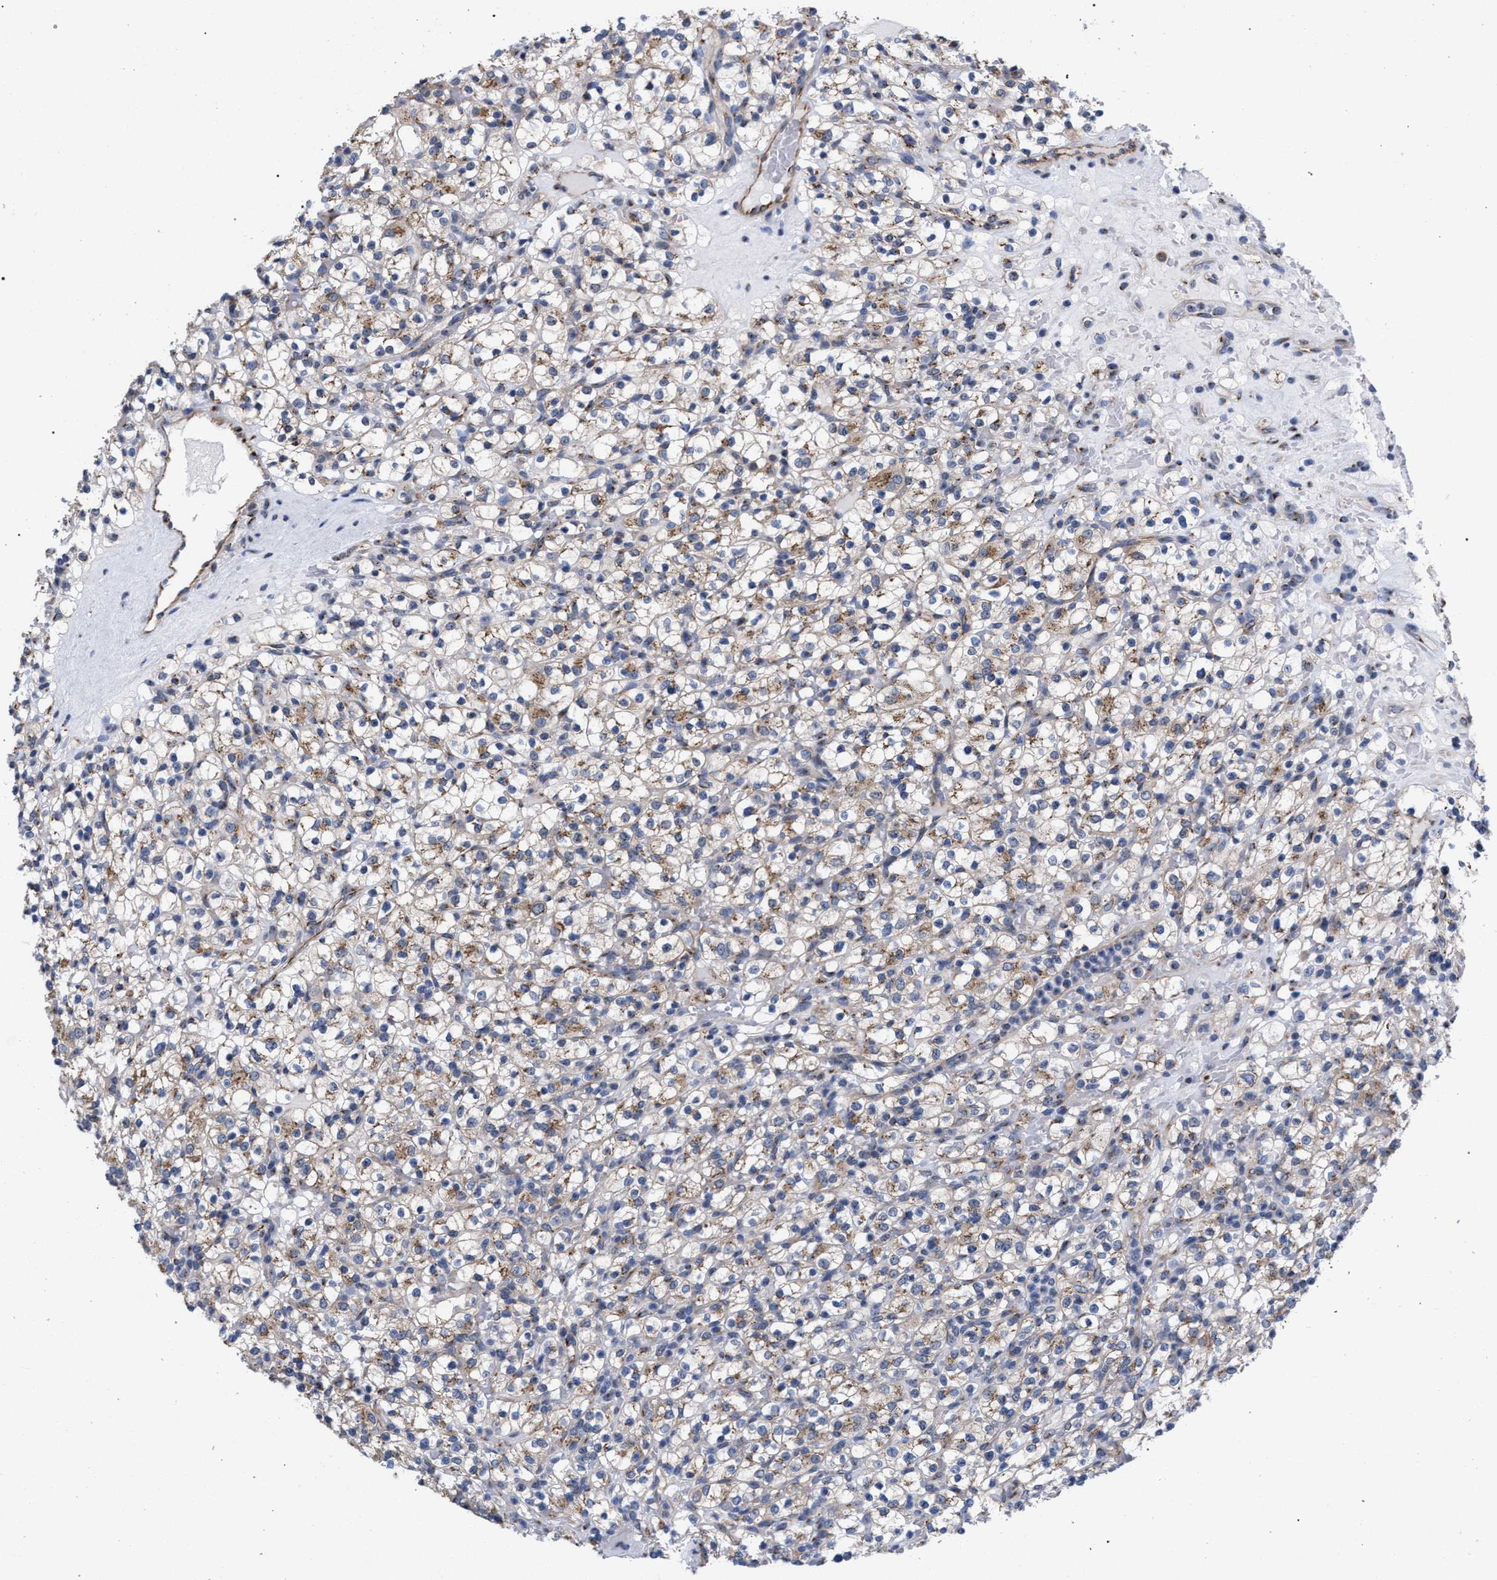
{"staining": {"intensity": "moderate", "quantity": "<25%", "location": "cytoplasmic/membranous"}, "tissue": "renal cancer", "cell_type": "Tumor cells", "image_type": "cancer", "snomed": [{"axis": "morphology", "description": "Normal tissue, NOS"}, {"axis": "morphology", "description": "Adenocarcinoma, NOS"}, {"axis": "topography", "description": "Kidney"}], "caption": "There is low levels of moderate cytoplasmic/membranous staining in tumor cells of adenocarcinoma (renal), as demonstrated by immunohistochemical staining (brown color).", "gene": "GOLGA2", "patient": {"sex": "female", "age": 72}}